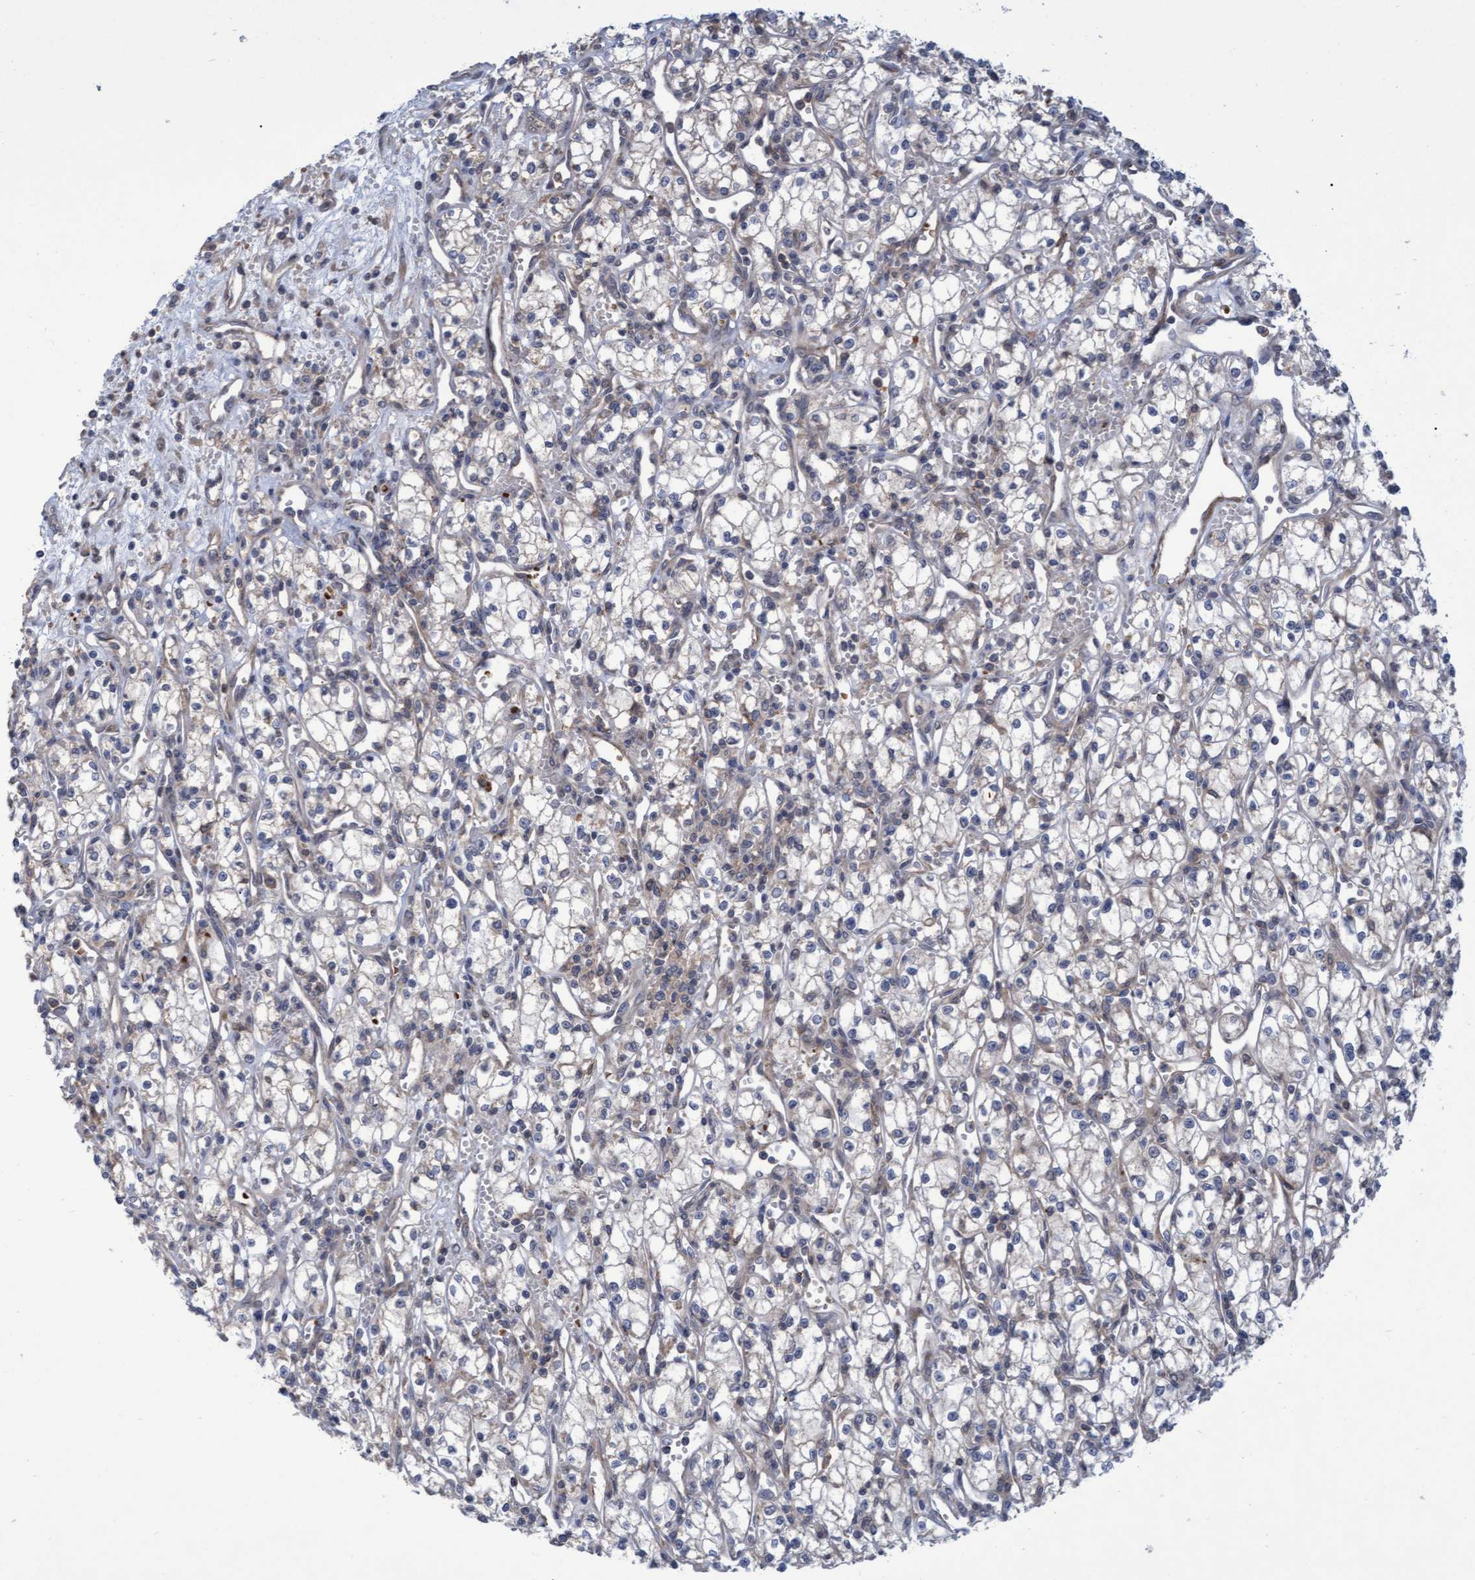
{"staining": {"intensity": "weak", "quantity": "<25%", "location": "cytoplasmic/membranous"}, "tissue": "renal cancer", "cell_type": "Tumor cells", "image_type": "cancer", "snomed": [{"axis": "morphology", "description": "Adenocarcinoma, NOS"}, {"axis": "topography", "description": "Kidney"}], "caption": "An IHC image of renal cancer (adenocarcinoma) is shown. There is no staining in tumor cells of renal cancer (adenocarcinoma).", "gene": "NAA15", "patient": {"sex": "male", "age": 59}}